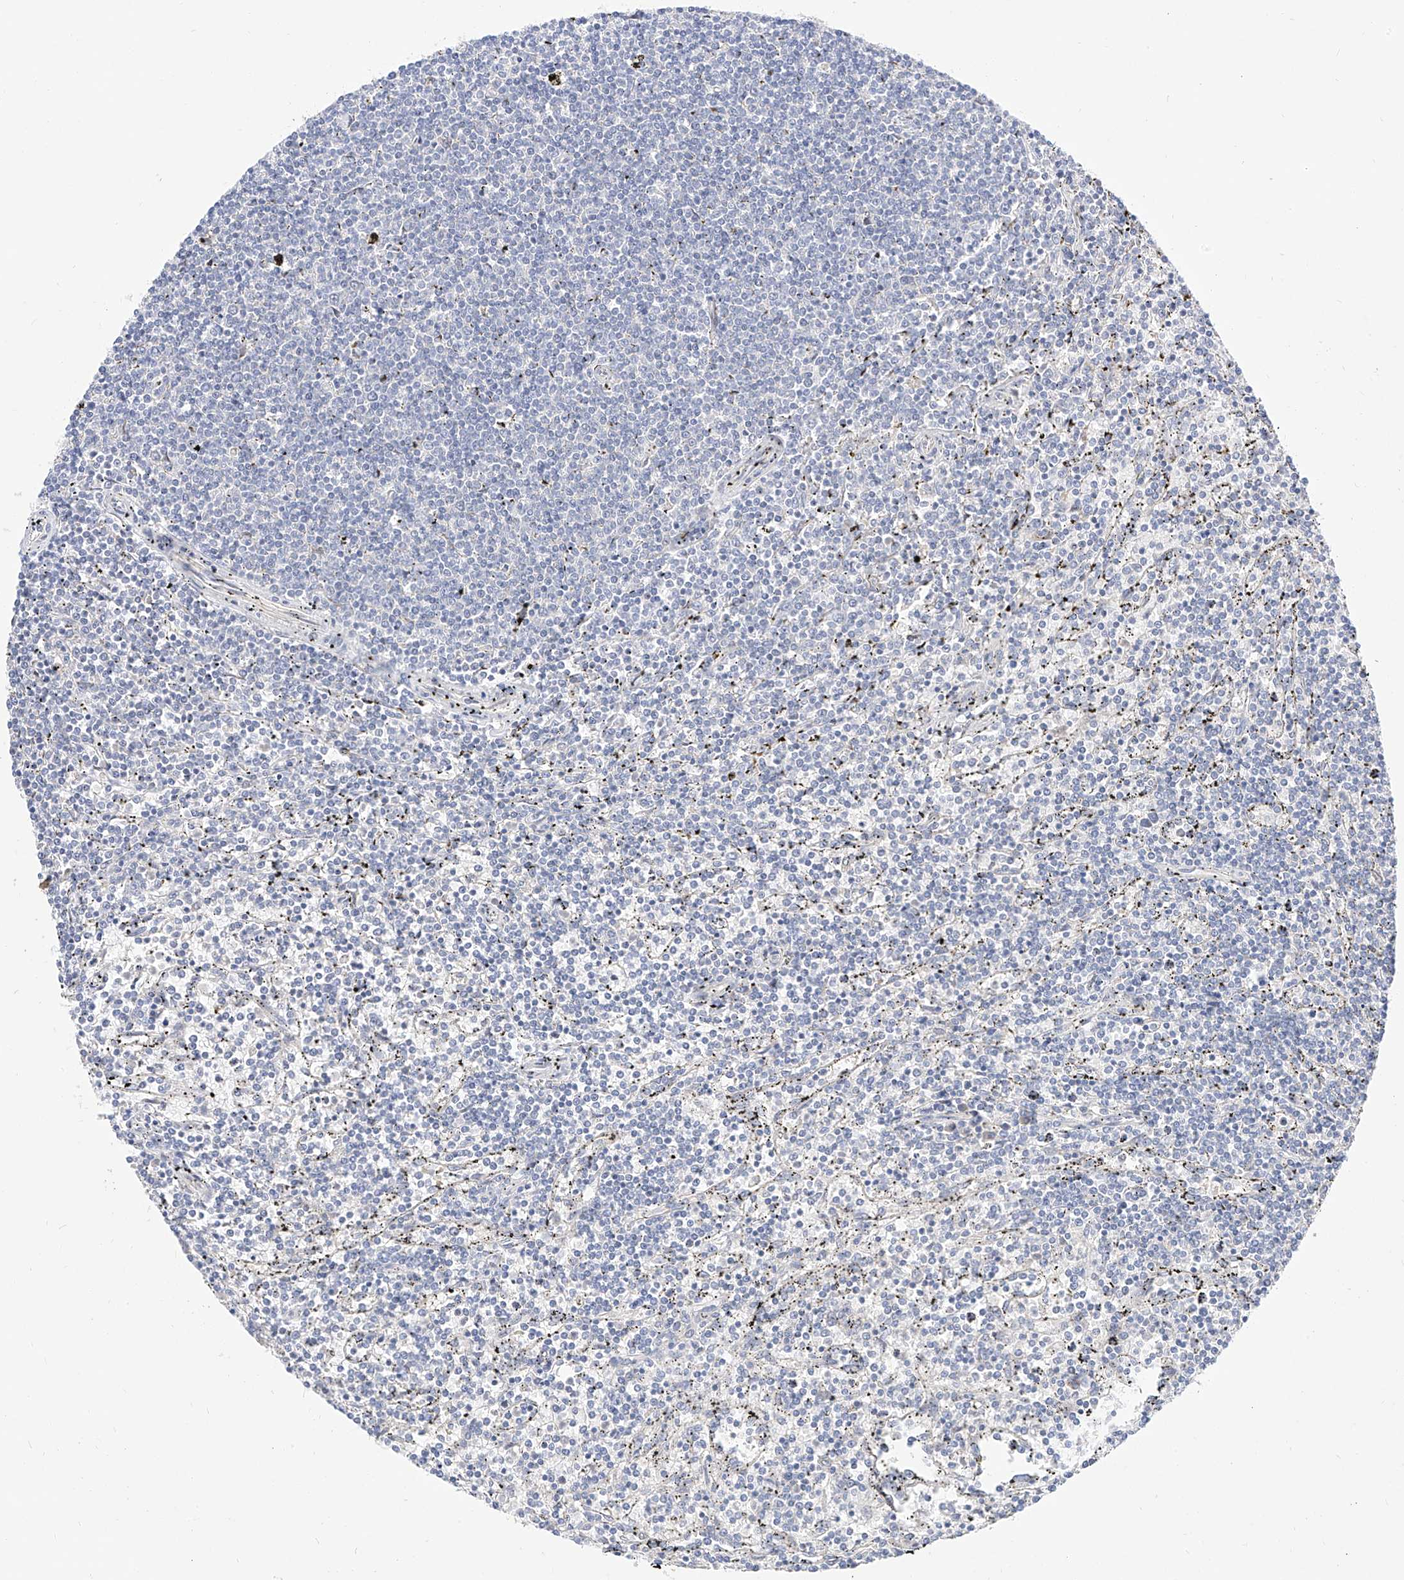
{"staining": {"intensity": "negative", "quantity": "none", "location": "none"}, "tissue": "lymphoma", "cell_type": "Tumor cells", "image_type": "cancer", "snomed": [{"axis": "morphology", "description": "Malignant lymphoma, non-Hodgkin's type, Low grade"}, {"axis": "topography", "description": "Spleen"}], "caption": "Lymphoma was stained to show a protein in brown. There is no significant positivity in tumor cells.", "gene": "RASA2", "patient": {"sex": "female", "age": 50}}